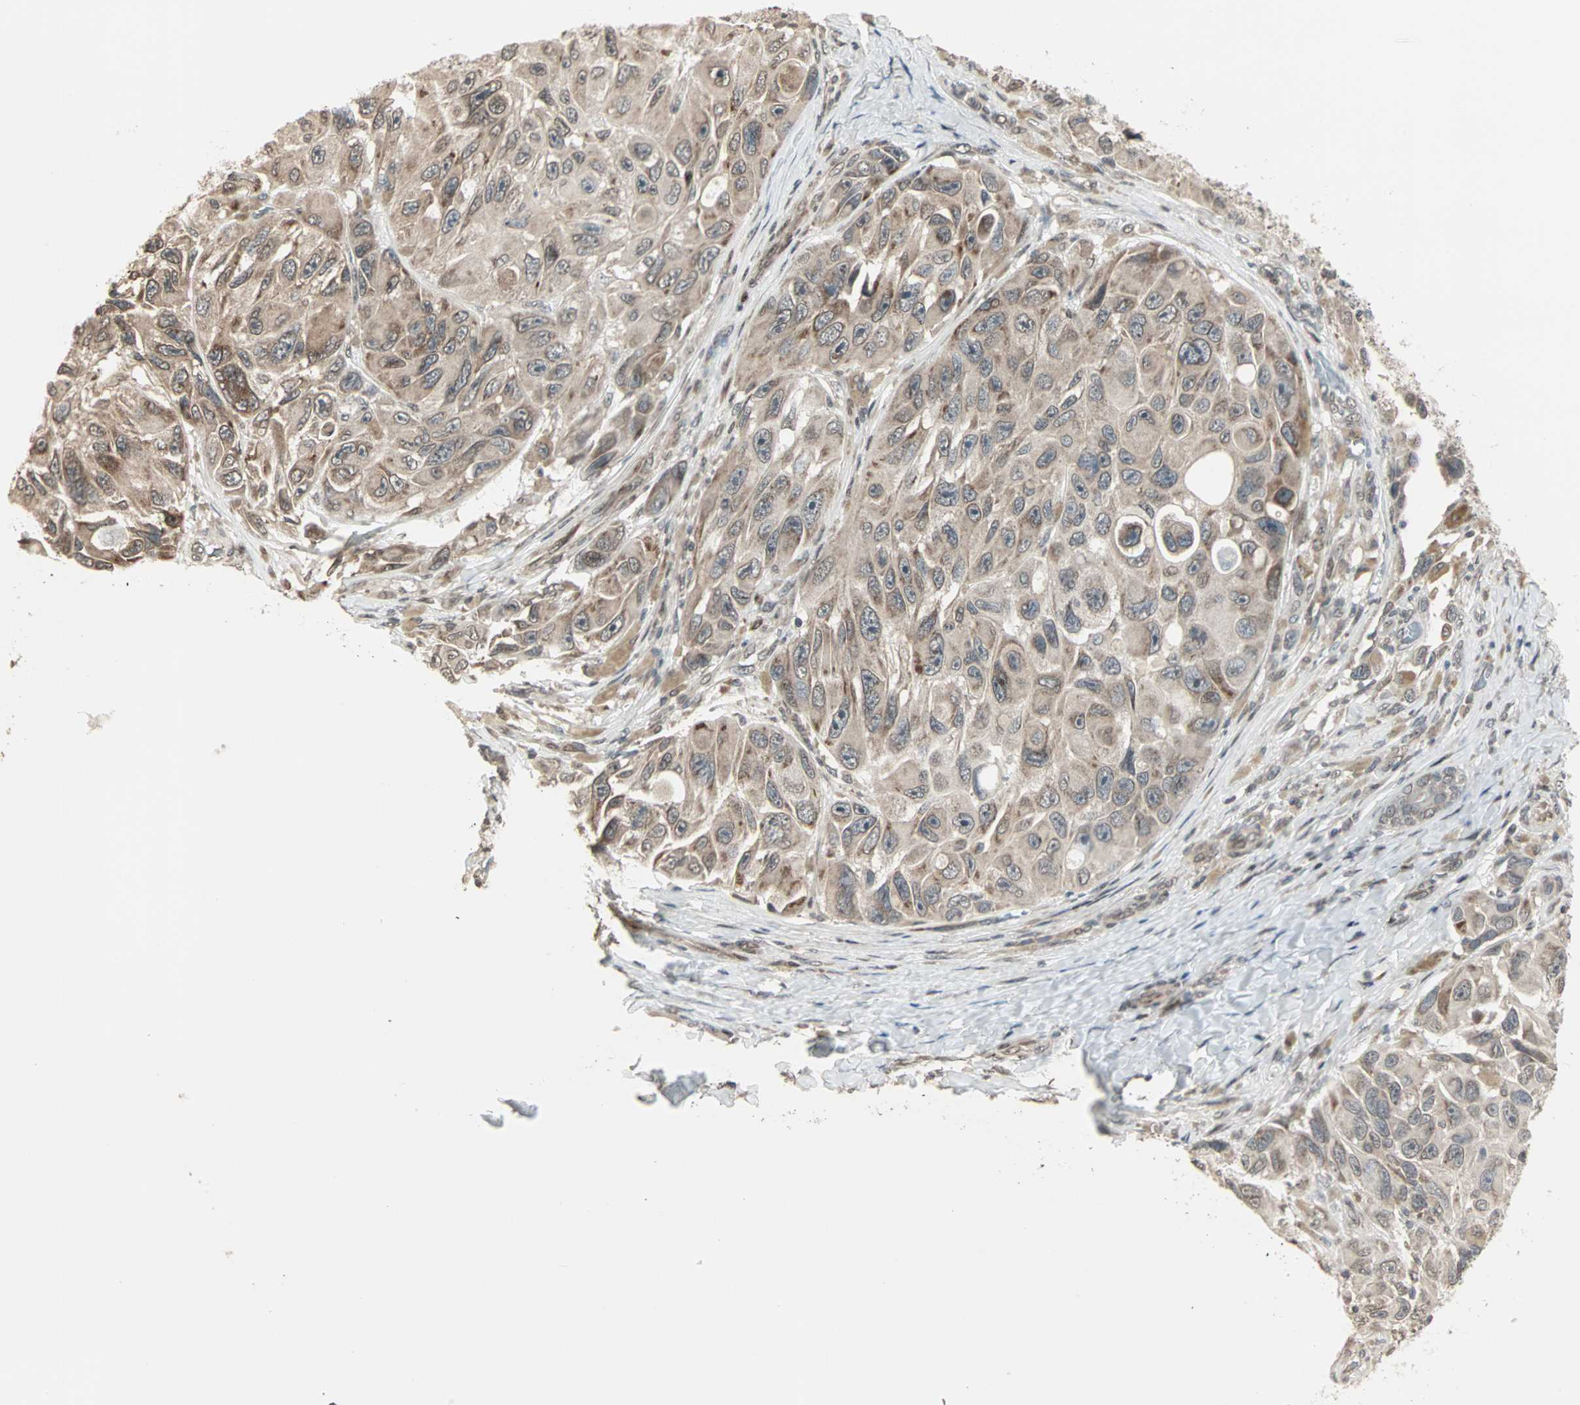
{"staining": {"intensity": "weak", "quantity": ">75%", "location": "cytoplasmic/membranous"}, "tissue": "melanoma", "cell_type": "Tumor cells", "image_type": "cancer", "snomed": [{"axis": "morphology", "description": "Malignant melanoma, NOS"}, {"axis": "topography", "description": "Skin"}], "caption": "Tumor cells exhibit low levels of weak cytoplasmic/membranous expression in approximately >75% of cells in melanoma. The staining is performed using DAB (3,3'-diaminobenzidine) brown chromogen to label protein expression. The nuclei are counter-stained blue using hematoxylin.", "gene": "CBLC", "patient": {"sex": "female", "age": 73}}